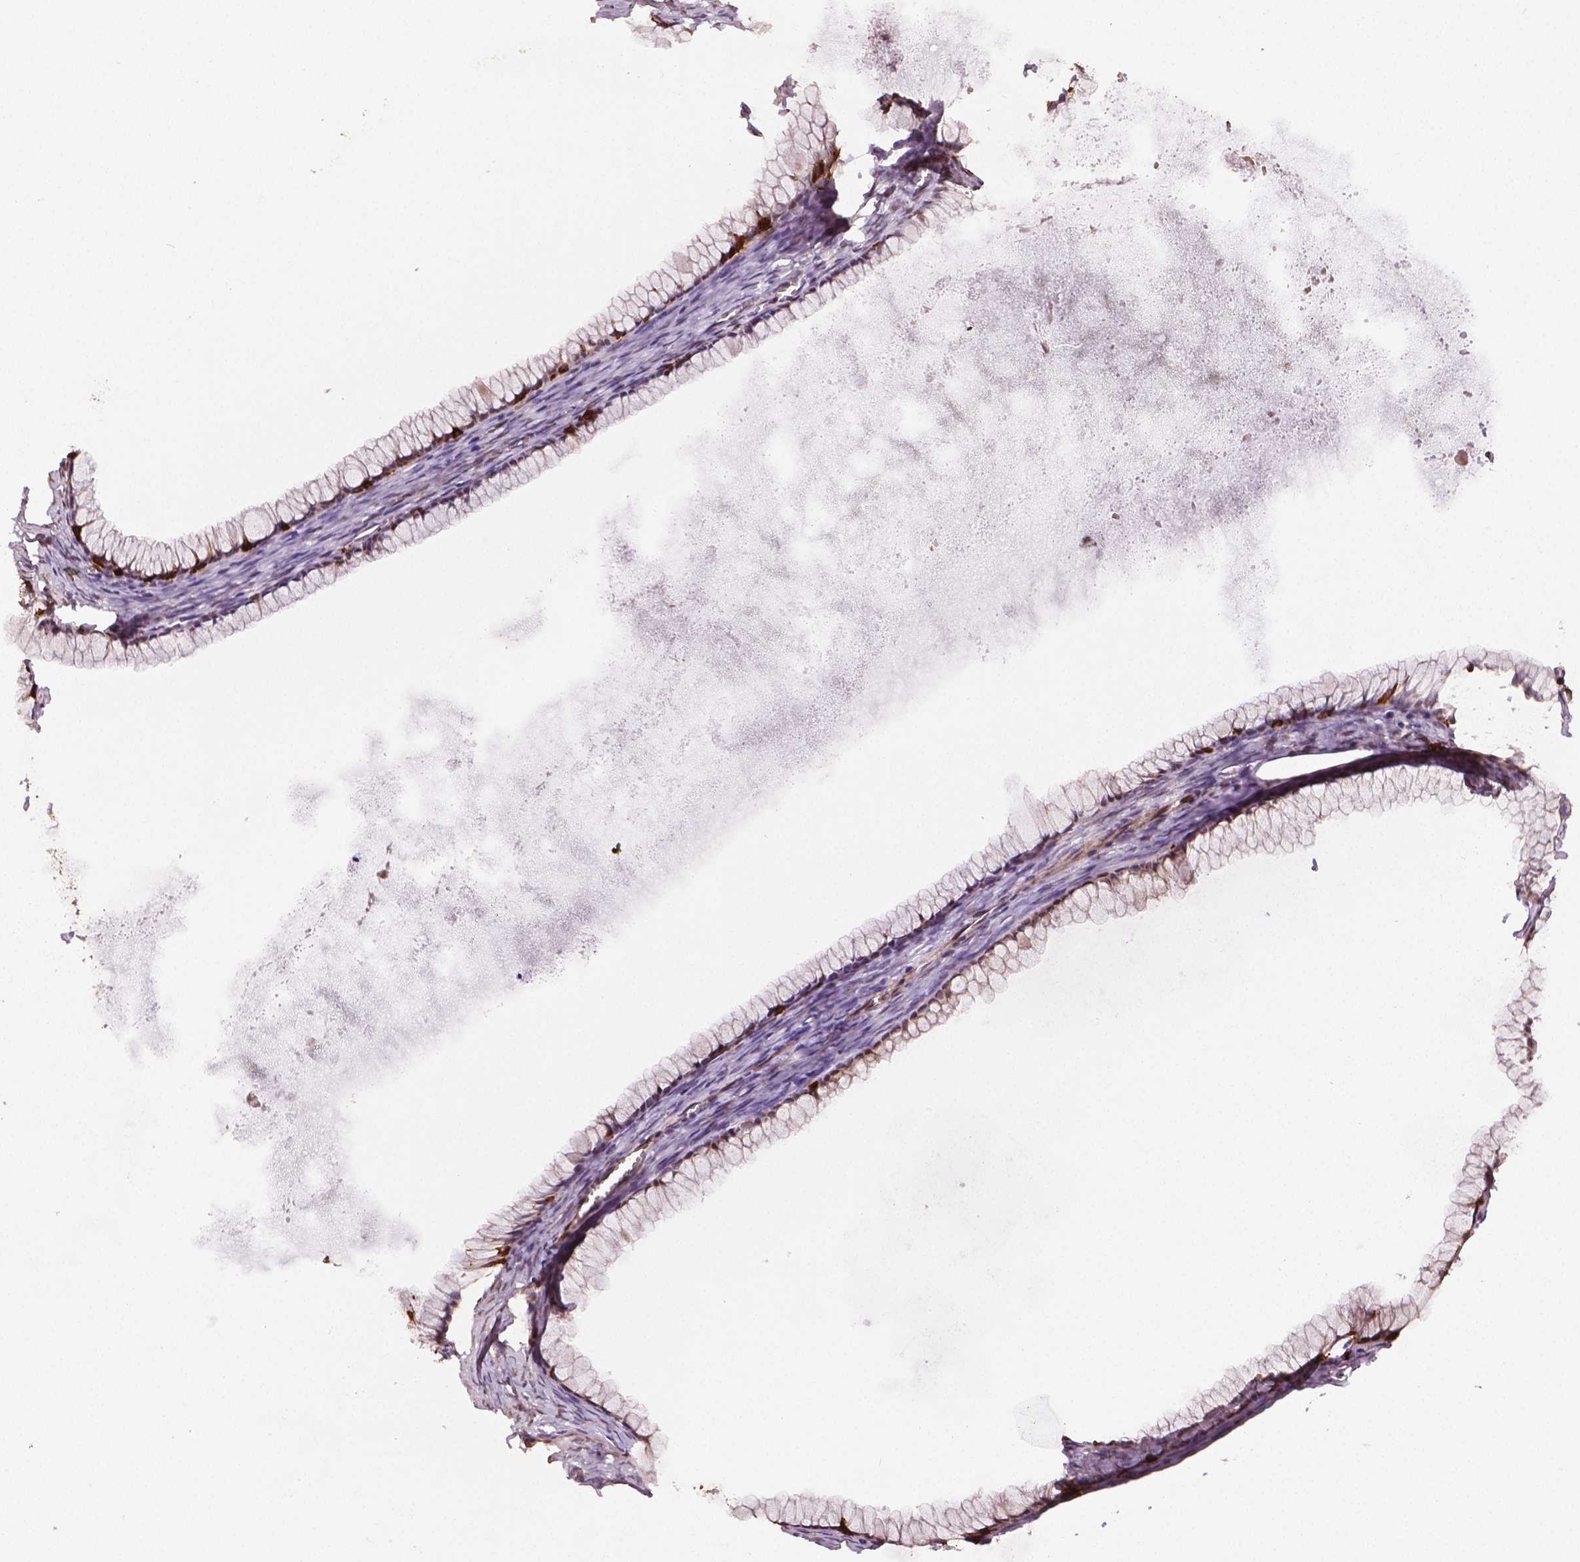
{"staining": {"intensity": "strong", "quantity": "25%-75%", "location": "cytoplasmic/membranous,nuclear"}, "tissue": "ovarian cancer", "cell_type": "Tumor cells", "image_type": "cancer", "snomed": [{"axis": "morphology", "description": "Cystadenocarcinoma, mucinous, NOS"}, {"axis": "topography", "description": "Ovary"}], "caption": "Immunohistochemistry (IHC) image of mucinous cystadenocarcinoma (ovarian) stained for a protein (brown), which exhibits high levels of strong cytoplasmic/membranous and nuclear positivity in approximately 25%-75% of tumor cells.", "gene": "STAT3", "patient": {"sex": "female", "age": 41}}